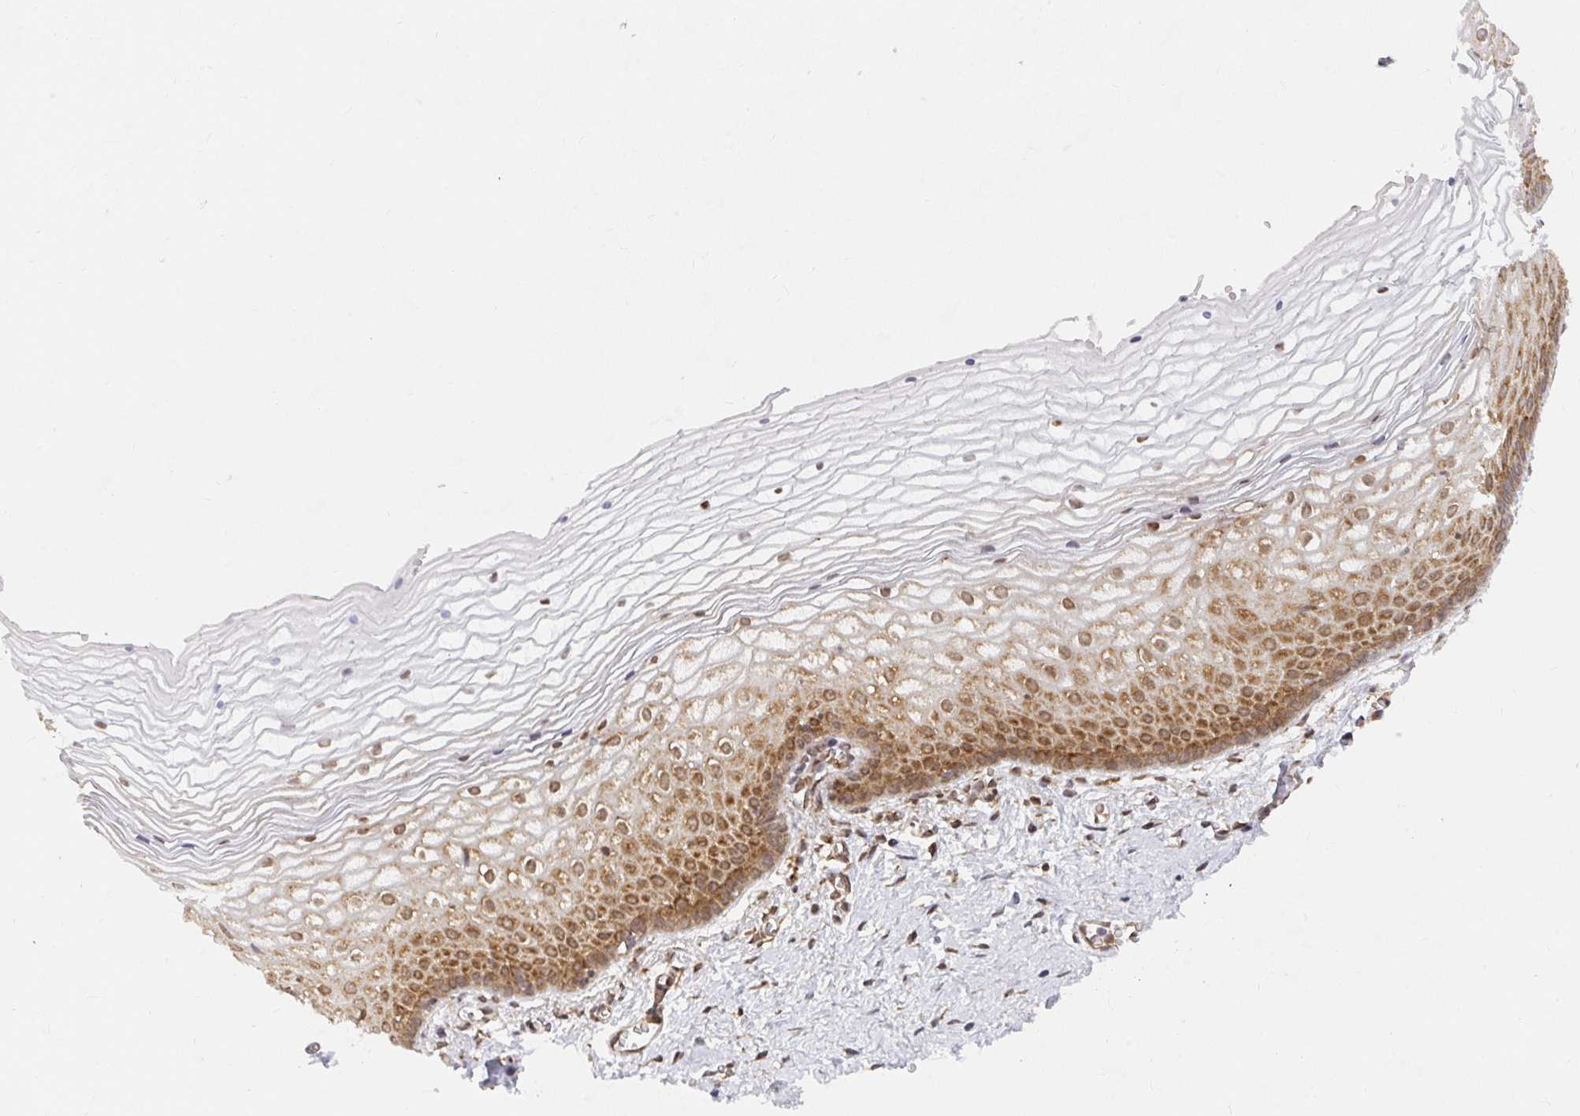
{"staining": {"intensity": "strong", "quantity": ">75%", "location": "cytoplasmic/membranous"}, "tissue": "vagina", "cell_type": "Squamous epithelial cells", "image_type": "normal", "snomed": [{"axis": "morphology", "description": "Normal tissue, NOS"}, {"axis": "topography", "description": "Vagina"}], "caption": "A high amount of strong cytoplasmic/membranous expression is identified in approximately >75% of squamous epithelial cells in normal vagina.", "gene": "SYNCRIP", "patient": {"sex": "female", "age": 56}}